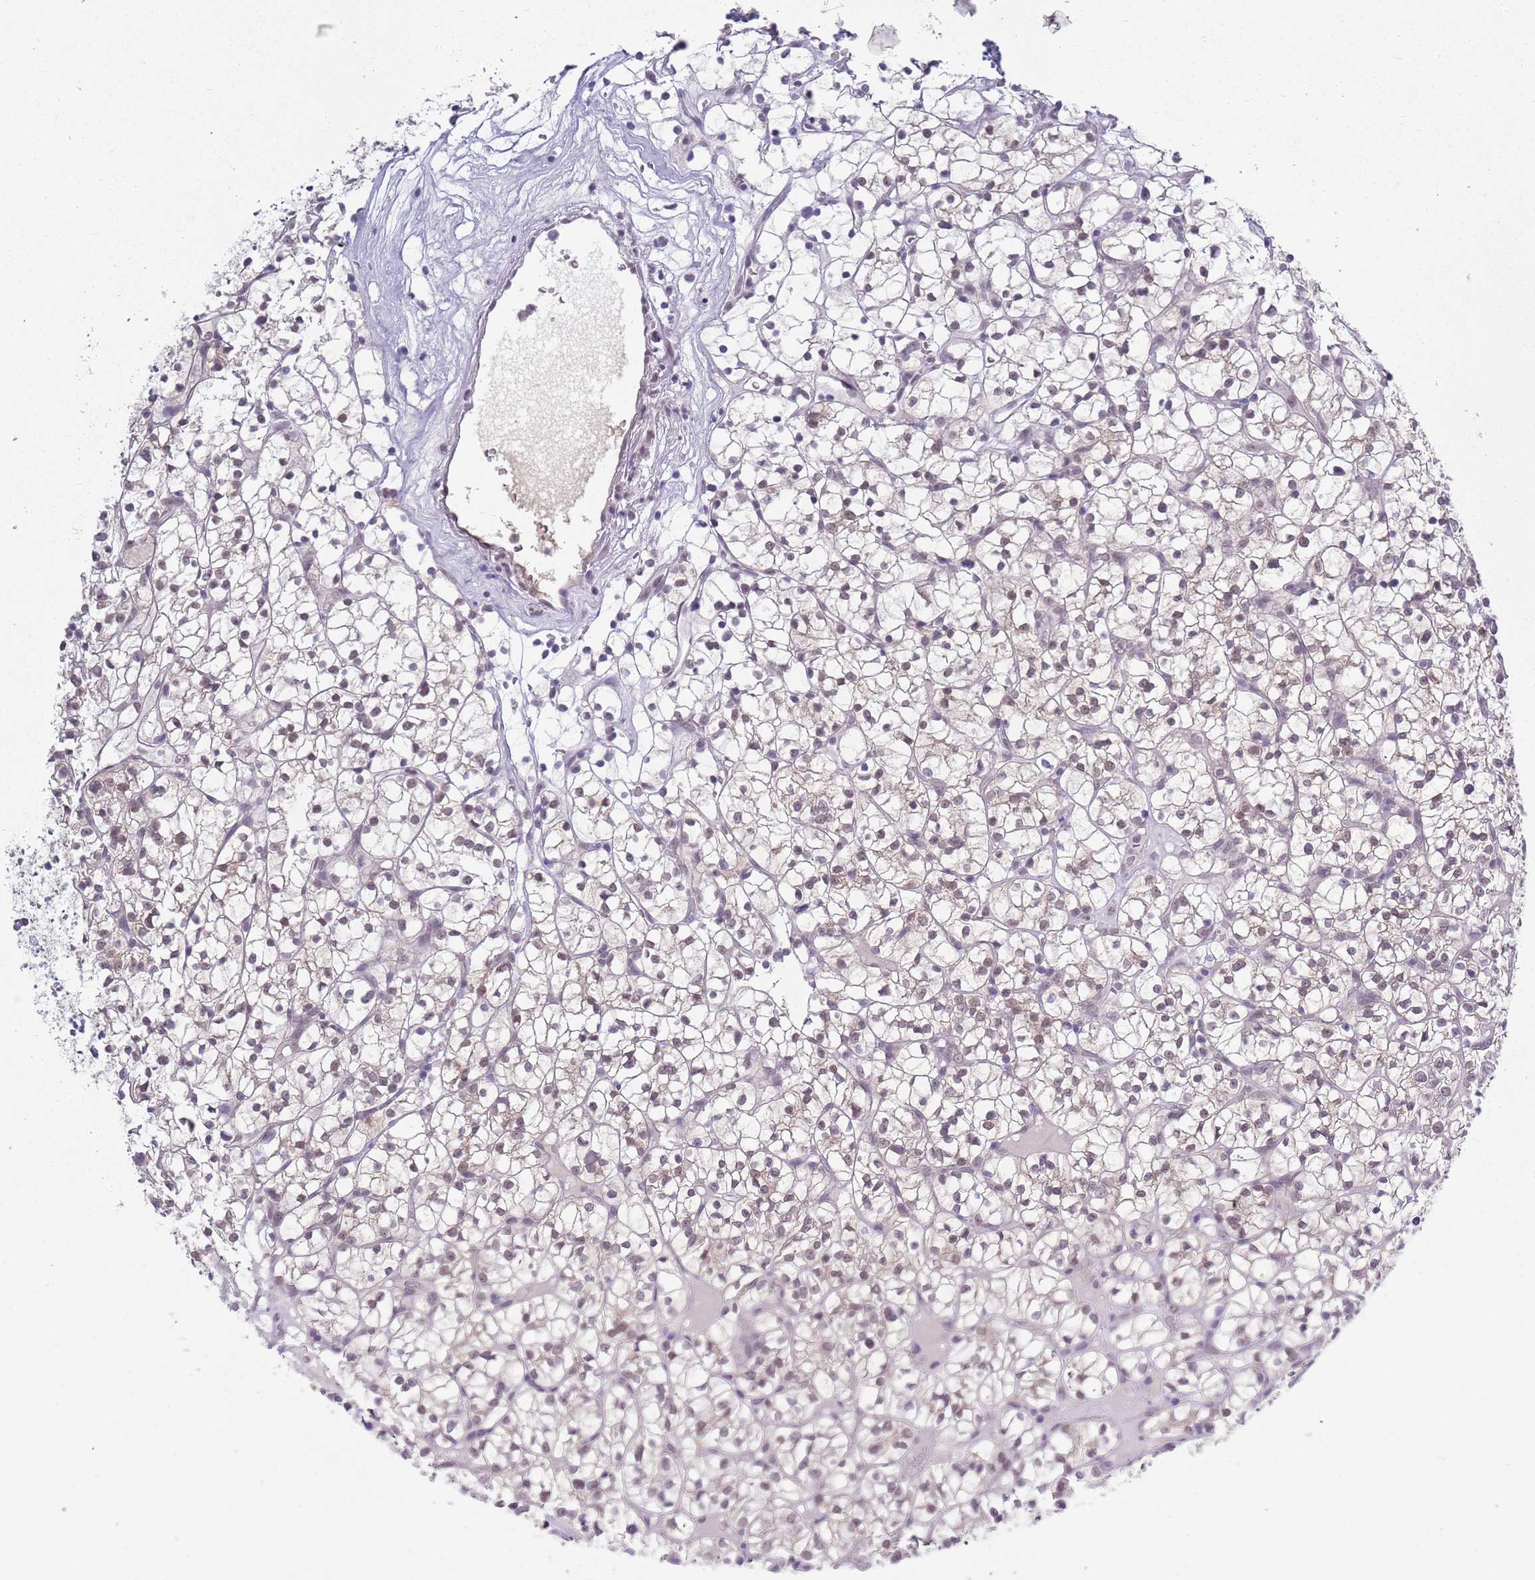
{"staining": {"intensity": "weak", "quantity": "25%-75%", "location": "nuclear"}, "tissue": "renal cancer", "cell_type": "Tumor cells", "image_type": "cancer", "snomed": [{"axis": "morphology", "description": "Adenocarcinoma, NOS"}, {"axis": "topography", "description": "Kidney"}], "caption": "IHC (DAB) staining of human renal cancer shows weak nuclear protein positivity in about 25%-75% of tumor cells. Nuclei are stained in blue.", "gene": "SEPHS2", "patient": {"sex": "female", "age": 64}}